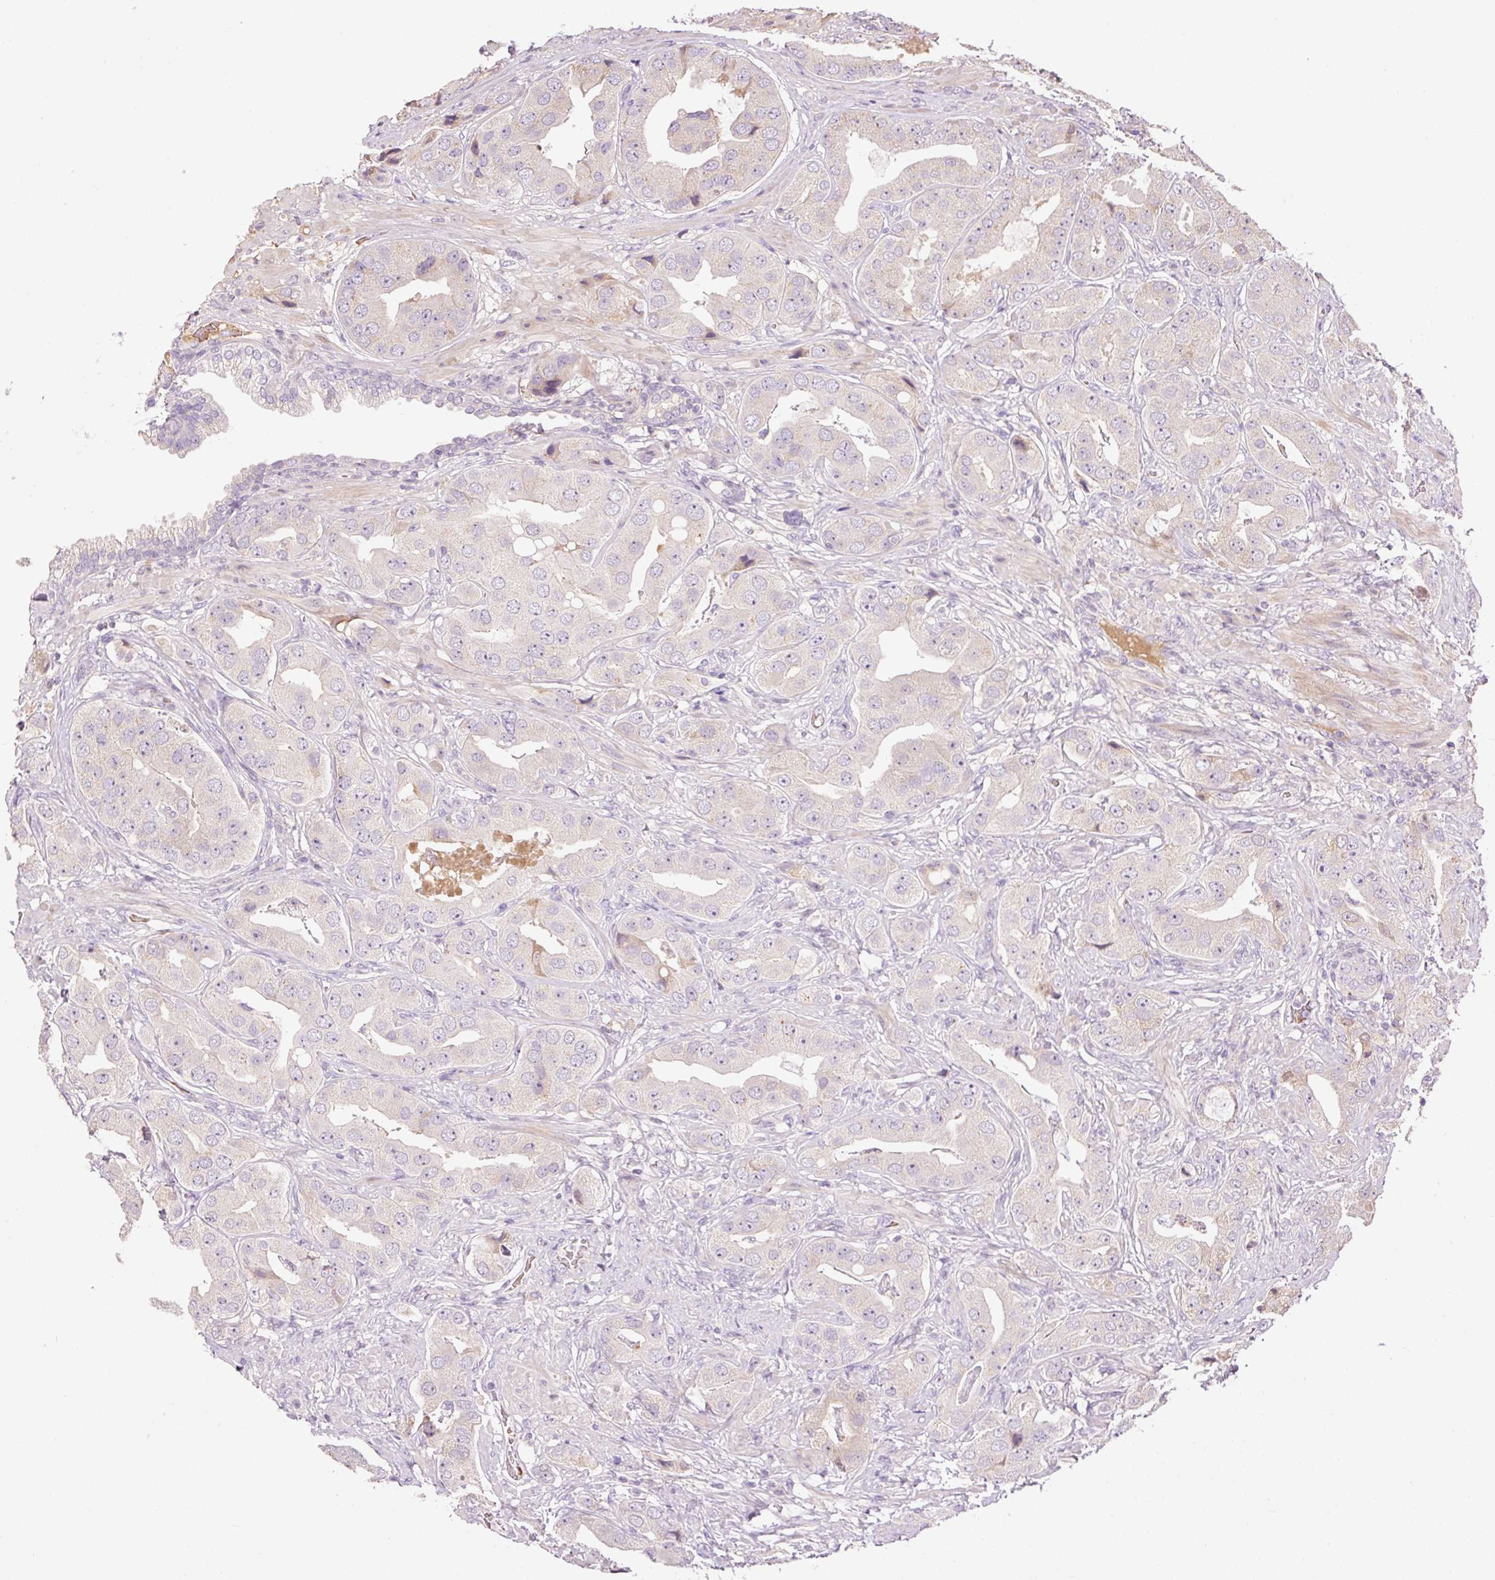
{"staining": {"intensity": "negative", "quantity": "none", "location": "none"}, "tissue": "prostate cancer", "cell_type": "Tumor cells", "image_type": "cancer", "snomed": [{"axis": "morphology", "description": "Adenocarcinoma, High grade"}, {"axis": "topography", "description": "Prostate"}], "caption": "High-grade adenocarcinoma (prostate) was stained to show a protein in brown. There is no significant expression in tumor cells.", "gene": "CMTM8", "patient": {"sex": "male", "age": 63}}